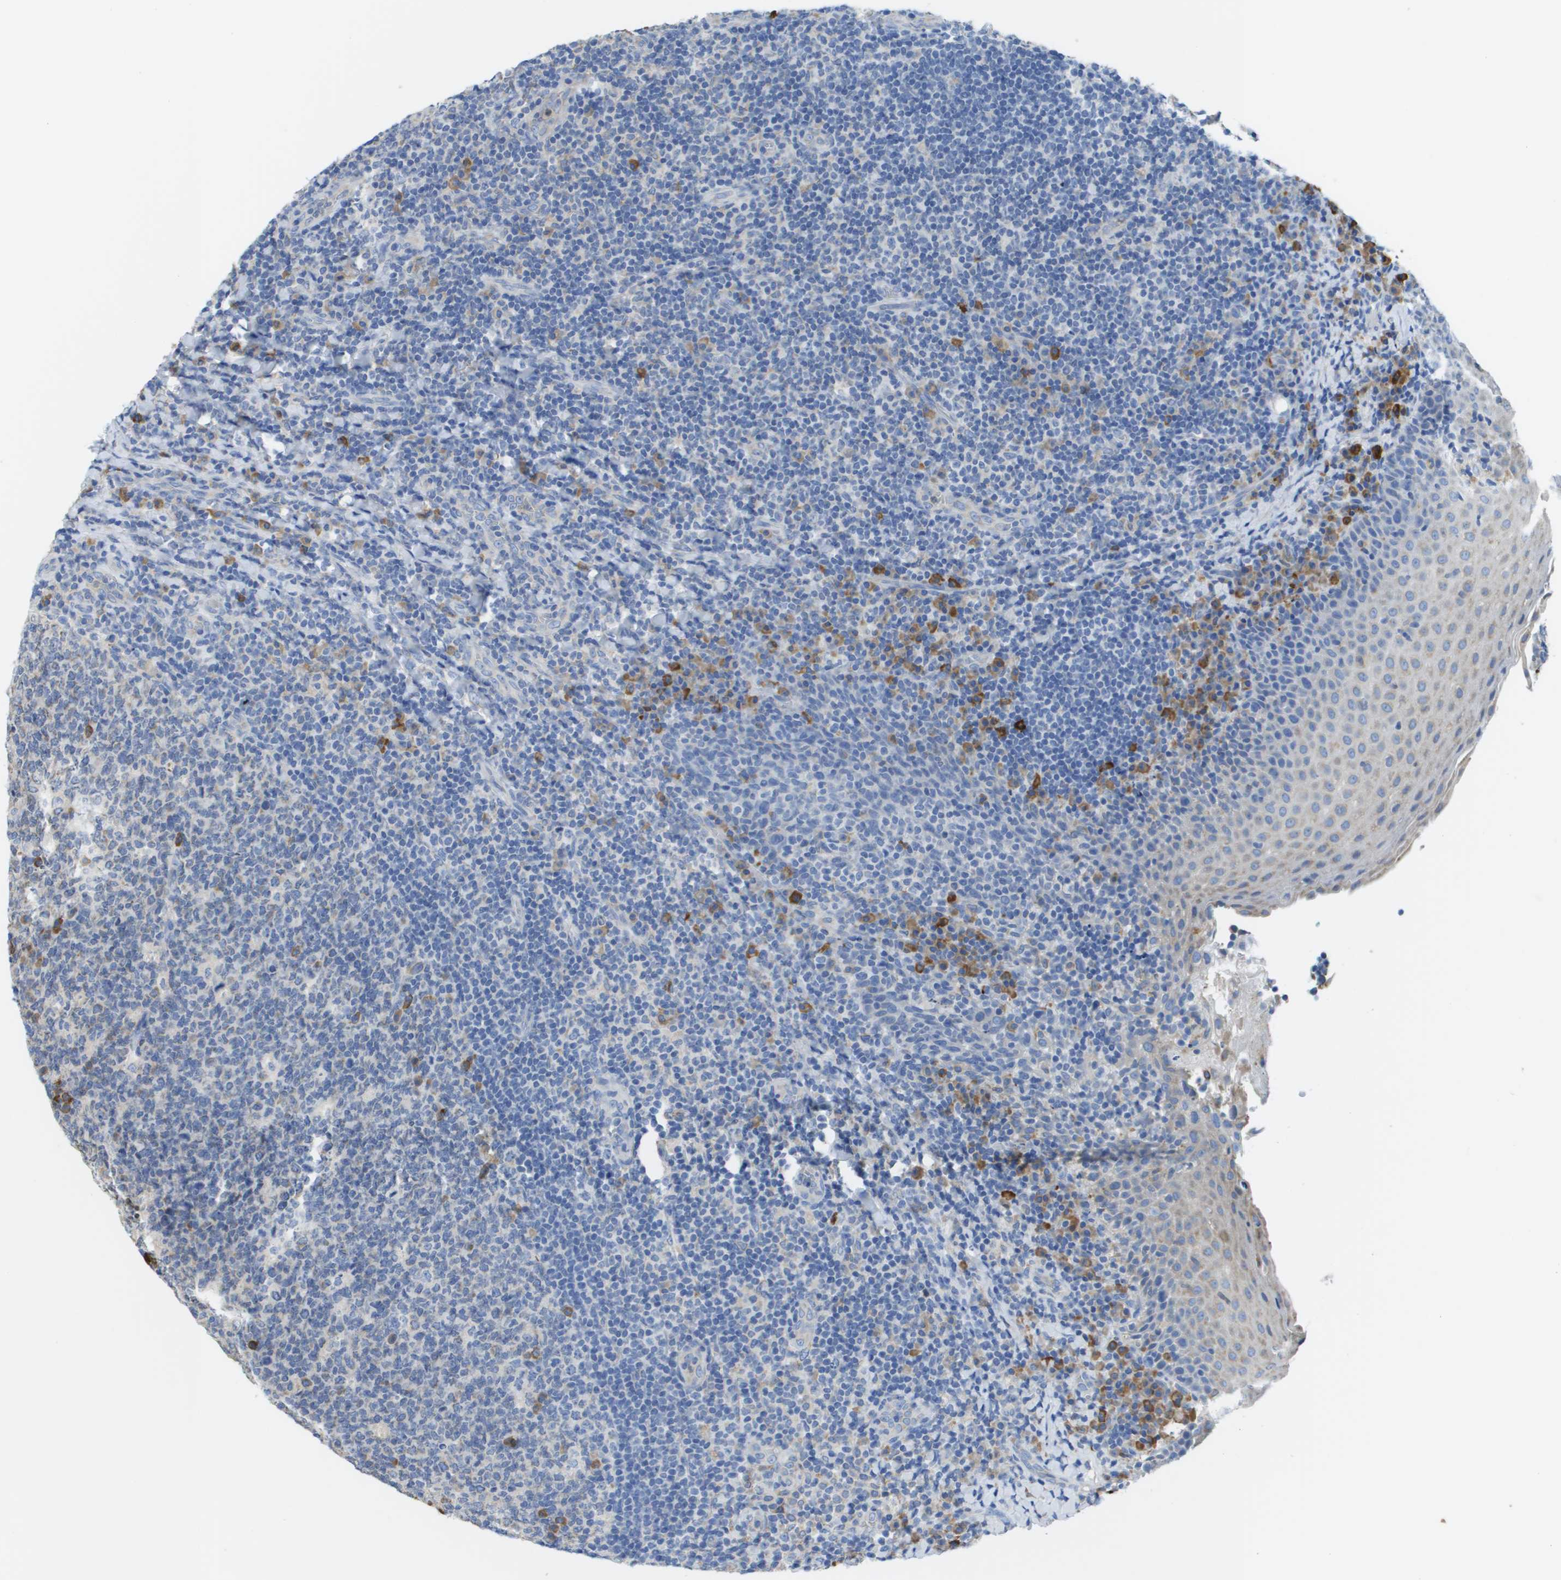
{"staining": {"intensity": "strong", "quantity": "<25%", "location": "cytoplasmic/membranous"}, "tissue": "tonsil", "cell_type": "Germinal center cells", "image_type": "normal", "snomed": [{"axis": "morphology", "description": "Normal tissue, NOS"}, {"axis": "topography", "description": "Tonsil"}], "caption": "Protein analysis of benign tonsil exhibits strong cytoplasmic/membranous expression in about <25% of germinal center cells.", "gene": "SDR42E1", "patient": {"sex": "male", "age": 17}}